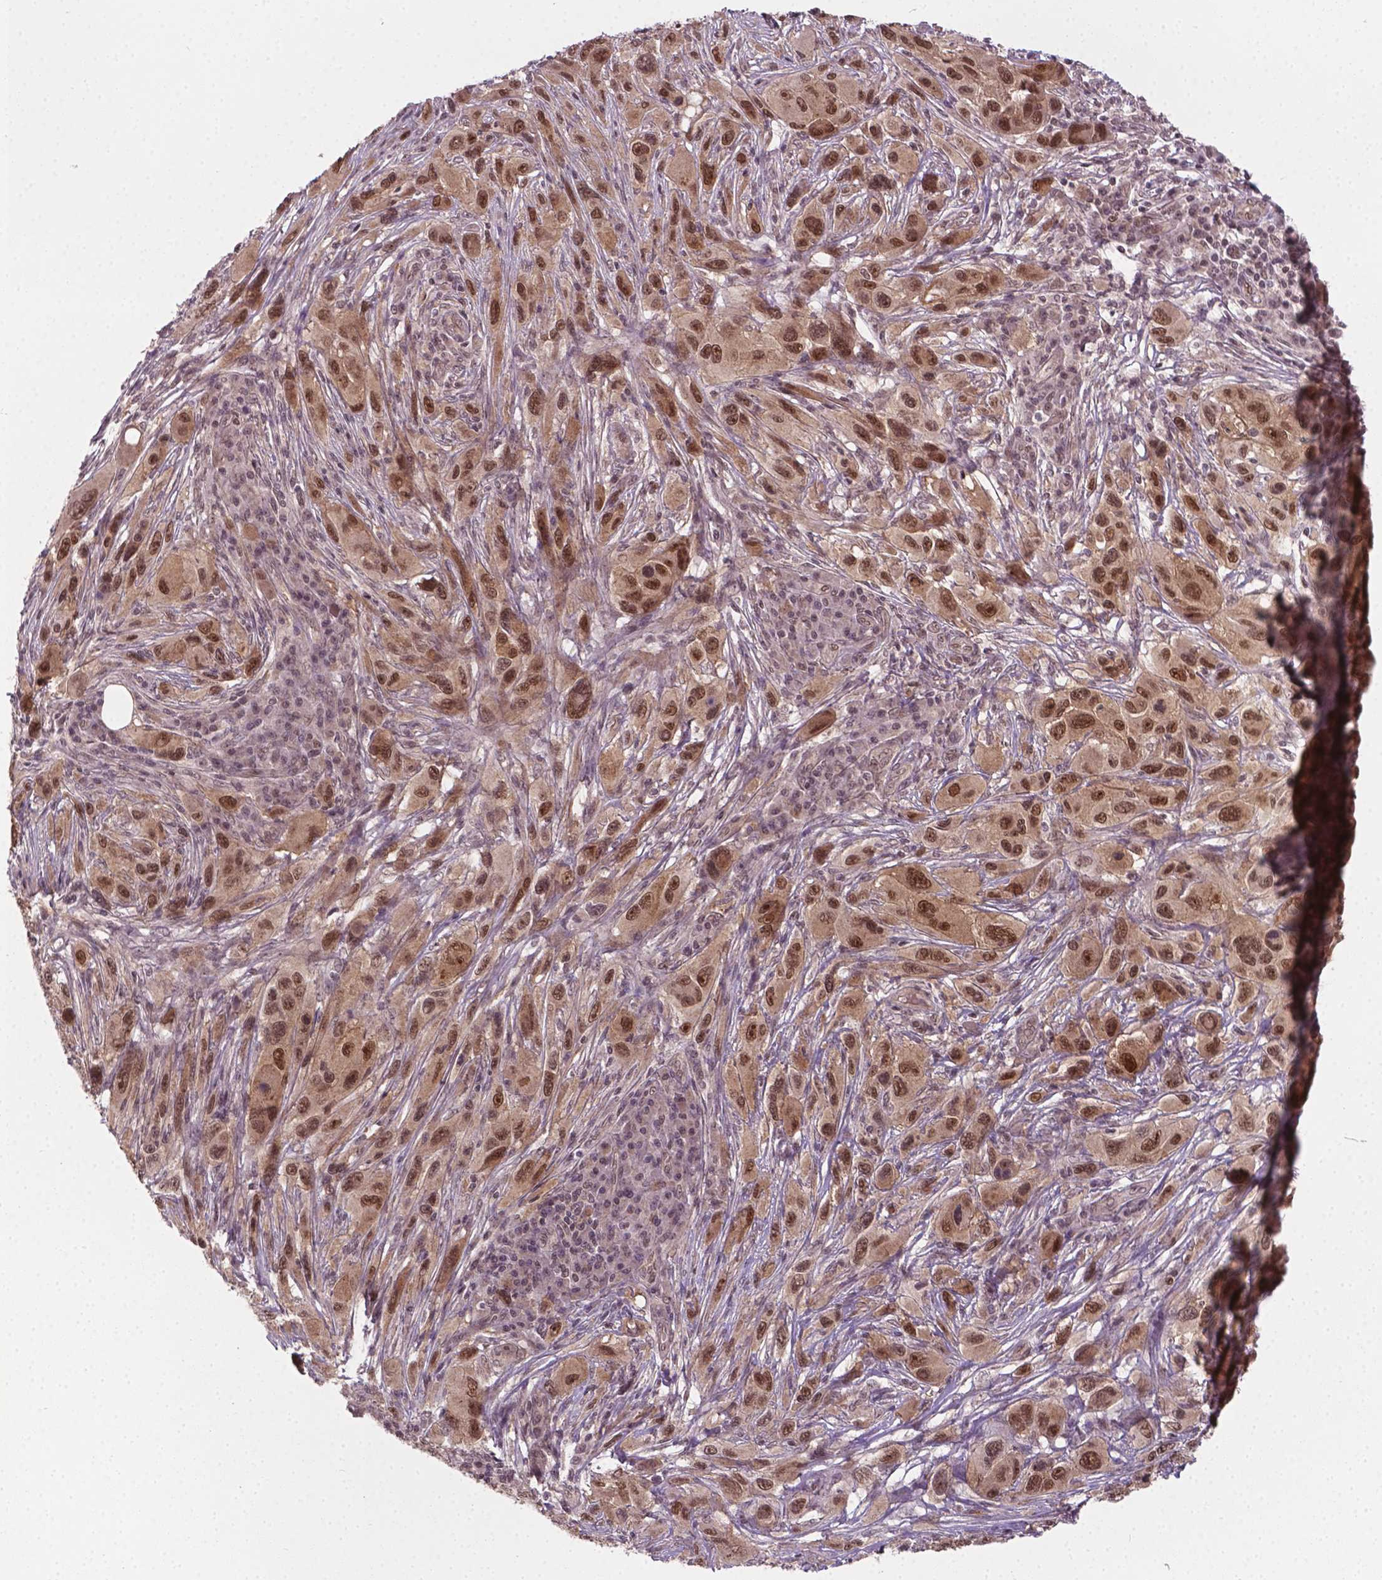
{"staining": {"intensity": "moderate", "quantity": ">75%", "location": "nuclear"}, "tissue": "melanoma", "cell_type": "Tumor cells", "image_type": "cancer", "snomed": [{"axis": "morphology", "description": "Malignant melanoma, NOS"}, {"axis": "topography", "description": "Skin"}], "caption": "Moderate nuclear positivity for a protein is seen in about >75% of tumor cells of malignant melanoma using immunohistochemistry.", "gene": "ANKRD54", "patient": {"sex": "male", "age": 53}}